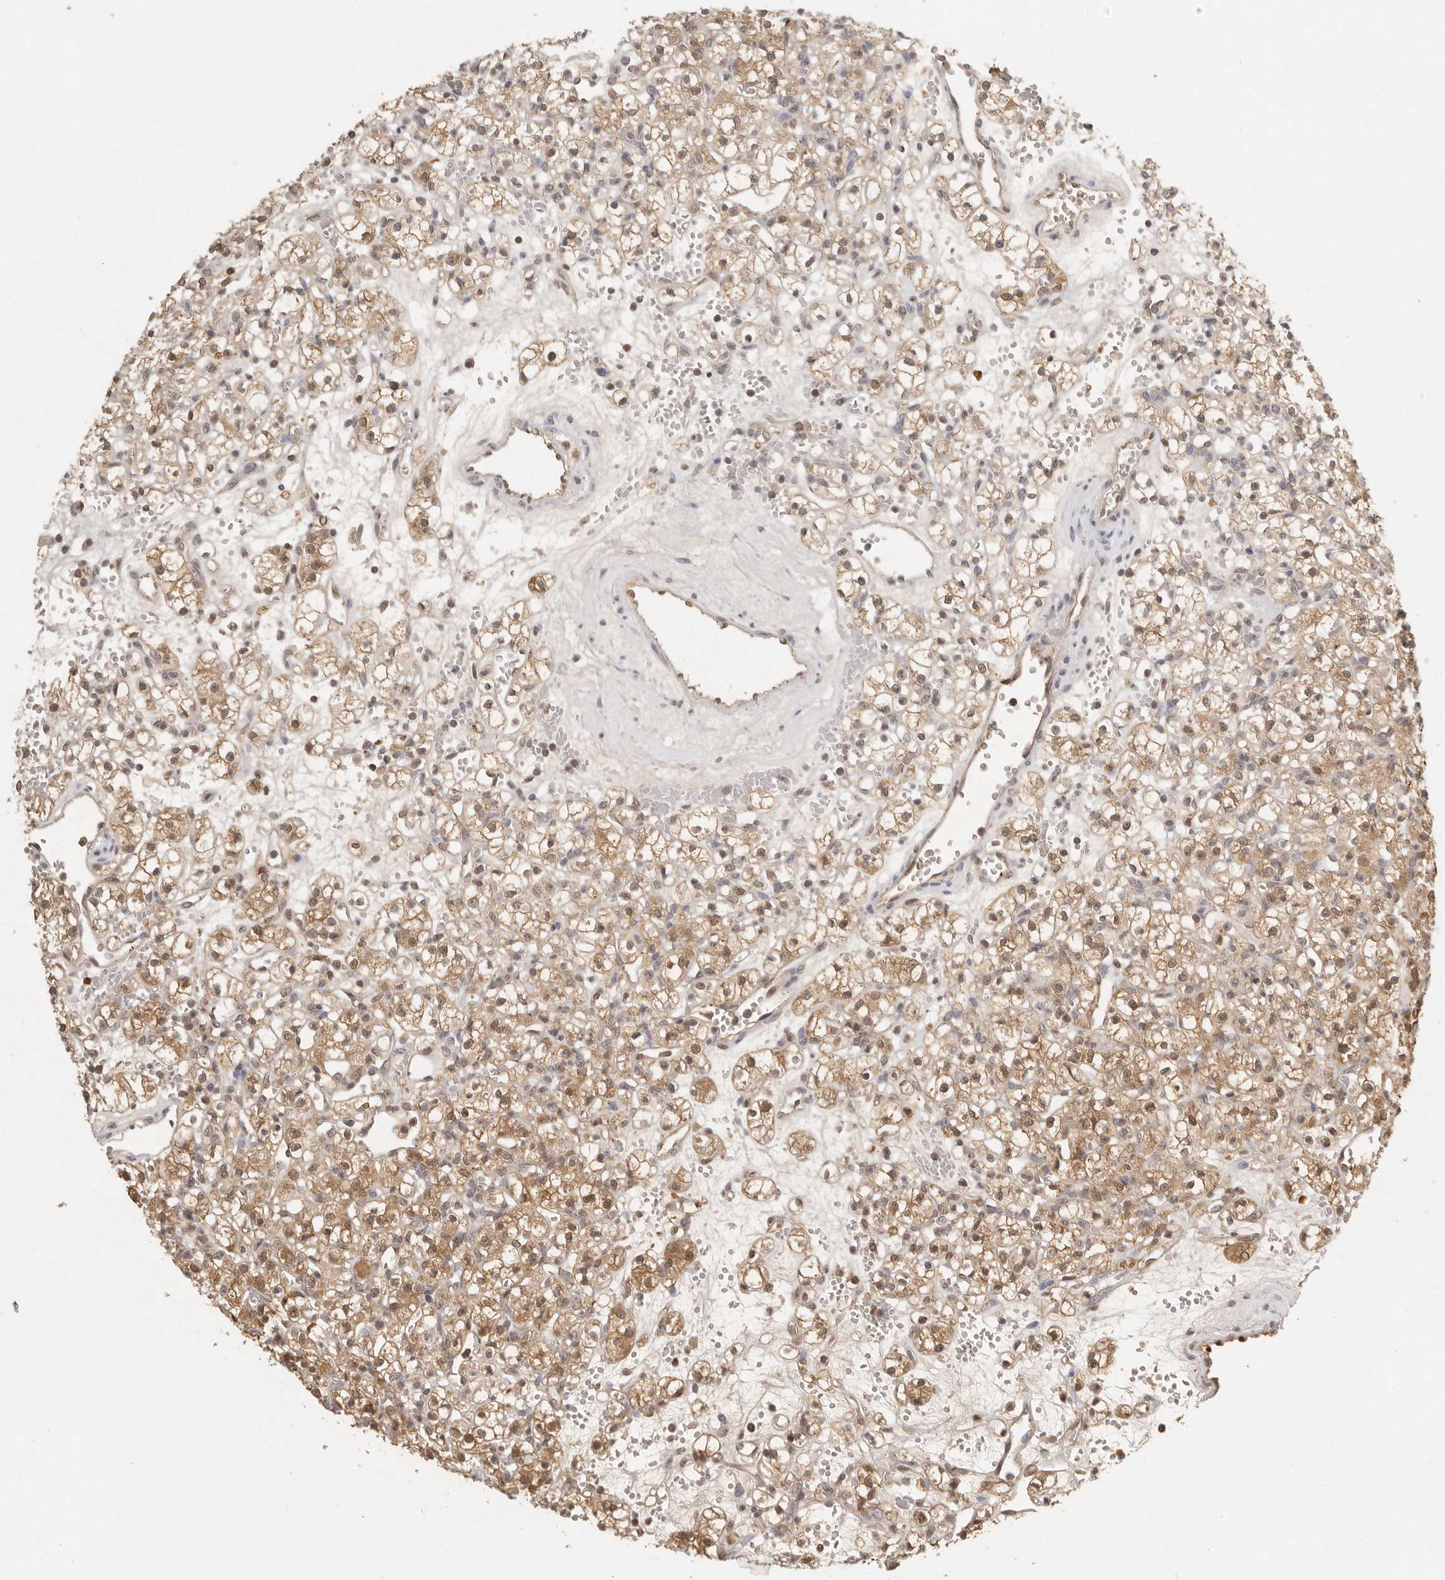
{"staining": {"intensity": "moderate", "quantity": ">75%", "location": "cytoplasmic/membranous,nuclear"}, "tissue": "renal cancer", "cell_type": "Tumor cells", "image_type": "cancer", "snomed": [{"axis": "morphology", "description": "Adenocarcinoma, NOS"}, {"axis": "topography", "description": "Kidney"}], "caption": "High-magnification brightfield microscopy of renal cancer stained with DAB (3,3'-diaminobenzidine) (brown) and counterstained with hematoxylin (blue). tumor cells exhibit moderate cytoplasmic/membranous and nuclear positivity is identified in approximately>75% of cells.", "gene": "PSMA5", "patient": {"sex": "female", "age": 59}}